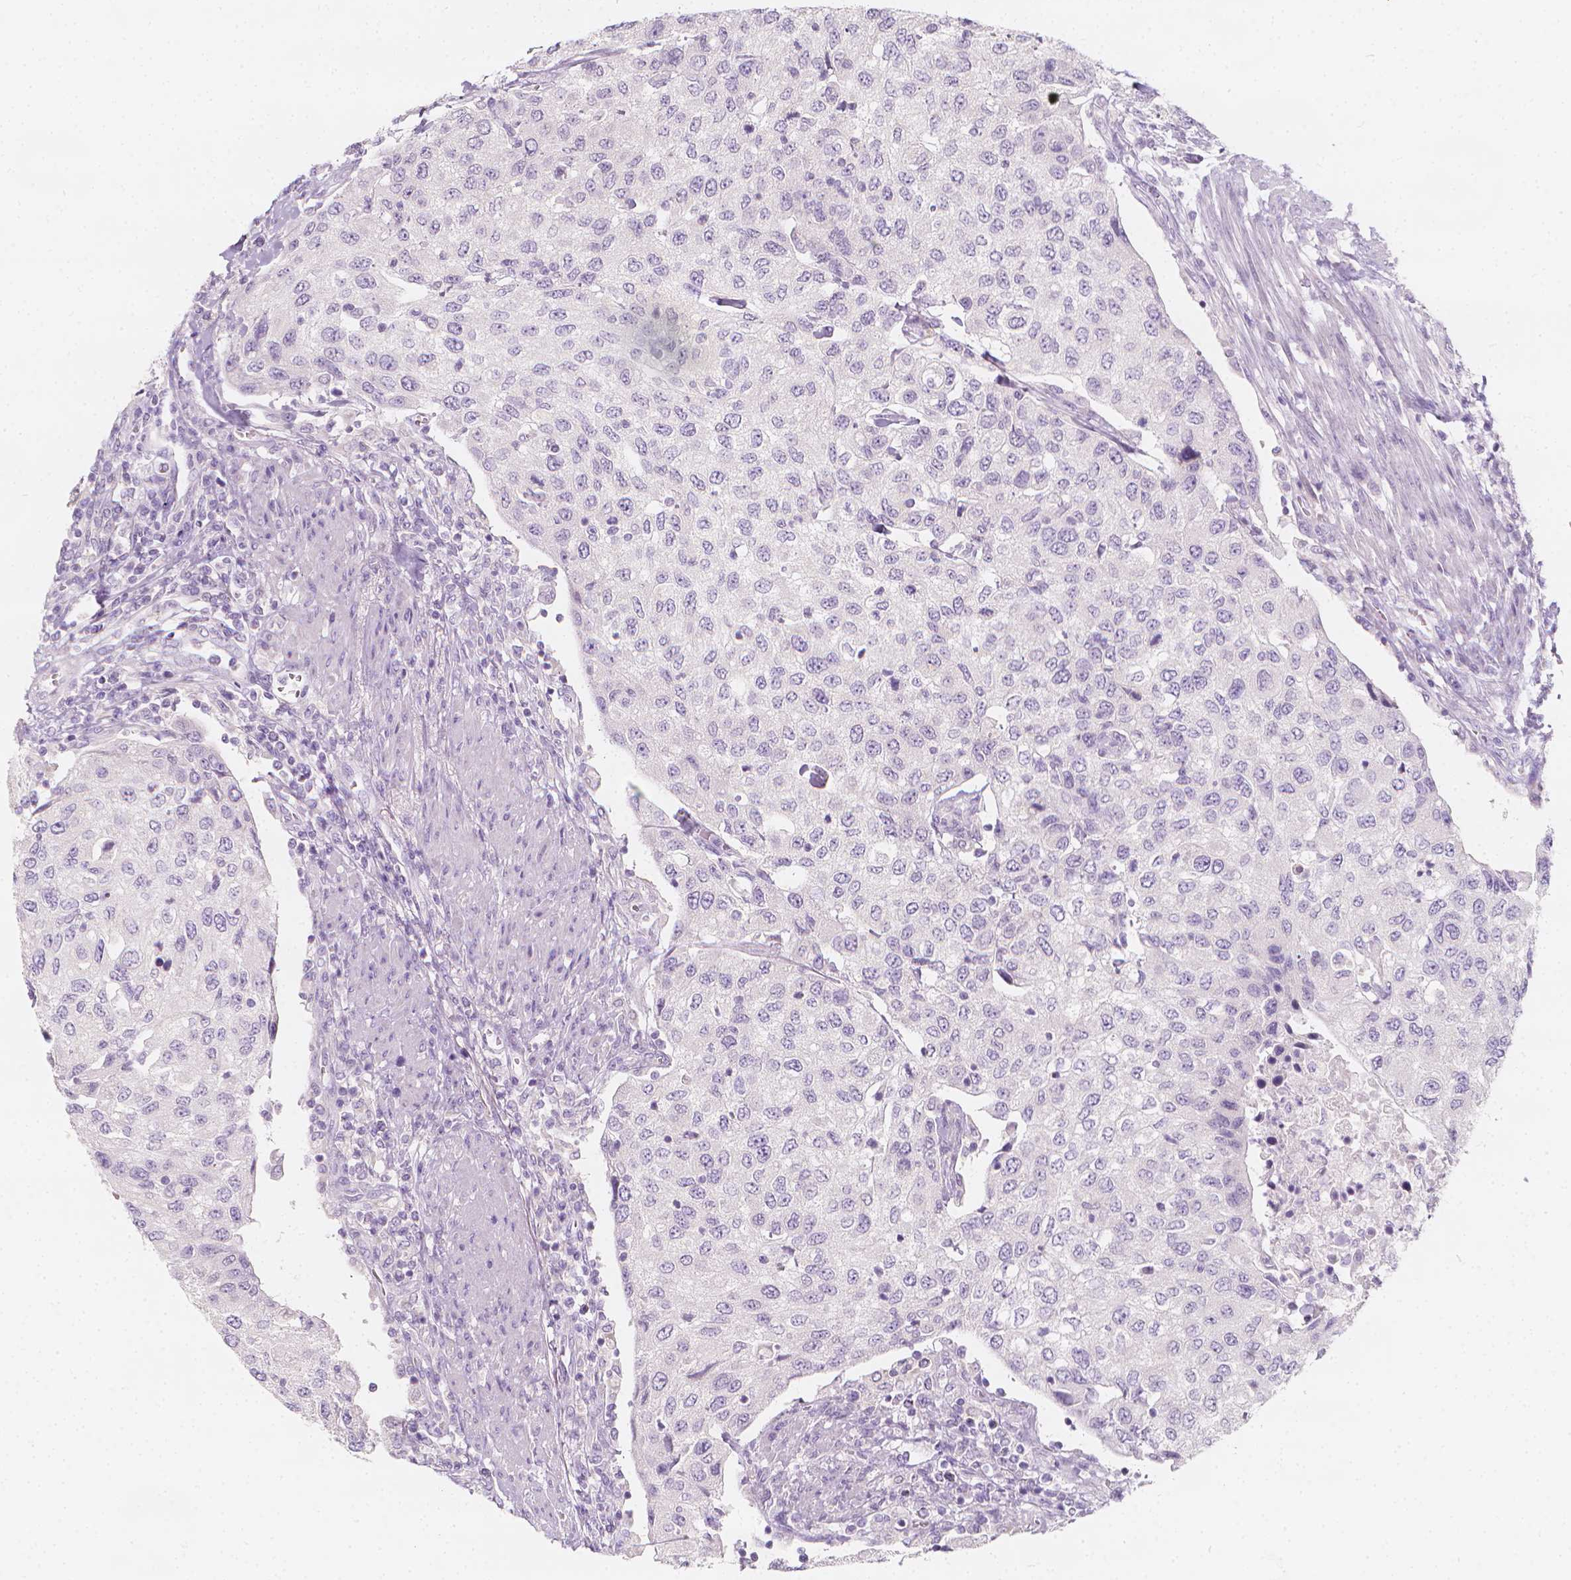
{"staining": {"intensity": "negative", "quantity": "none", "location": "none"}, "tissue": "urothelial cancer", "cell_type": "Tumor cells", "image_type": "cancer", "snomed": [{"axis": "morphology", "description": "Urothelial carcinoma, High grade"}, {"axis": "topography", "description": "Urinary bladder"}], "caption": "This image is of high-grade urothelial carcinoma stained with IHC to label a protein in brown with the nuclei are counter-stained blue. There is no positivity in tumor cells. (Stains: DAB immunohistochemistry with hematoxylin counter stain, Microscopy: brightfield microscopy at high magnification).", "gene": "RBFOX1", "patient": {"sex": "female", "age": 78}}